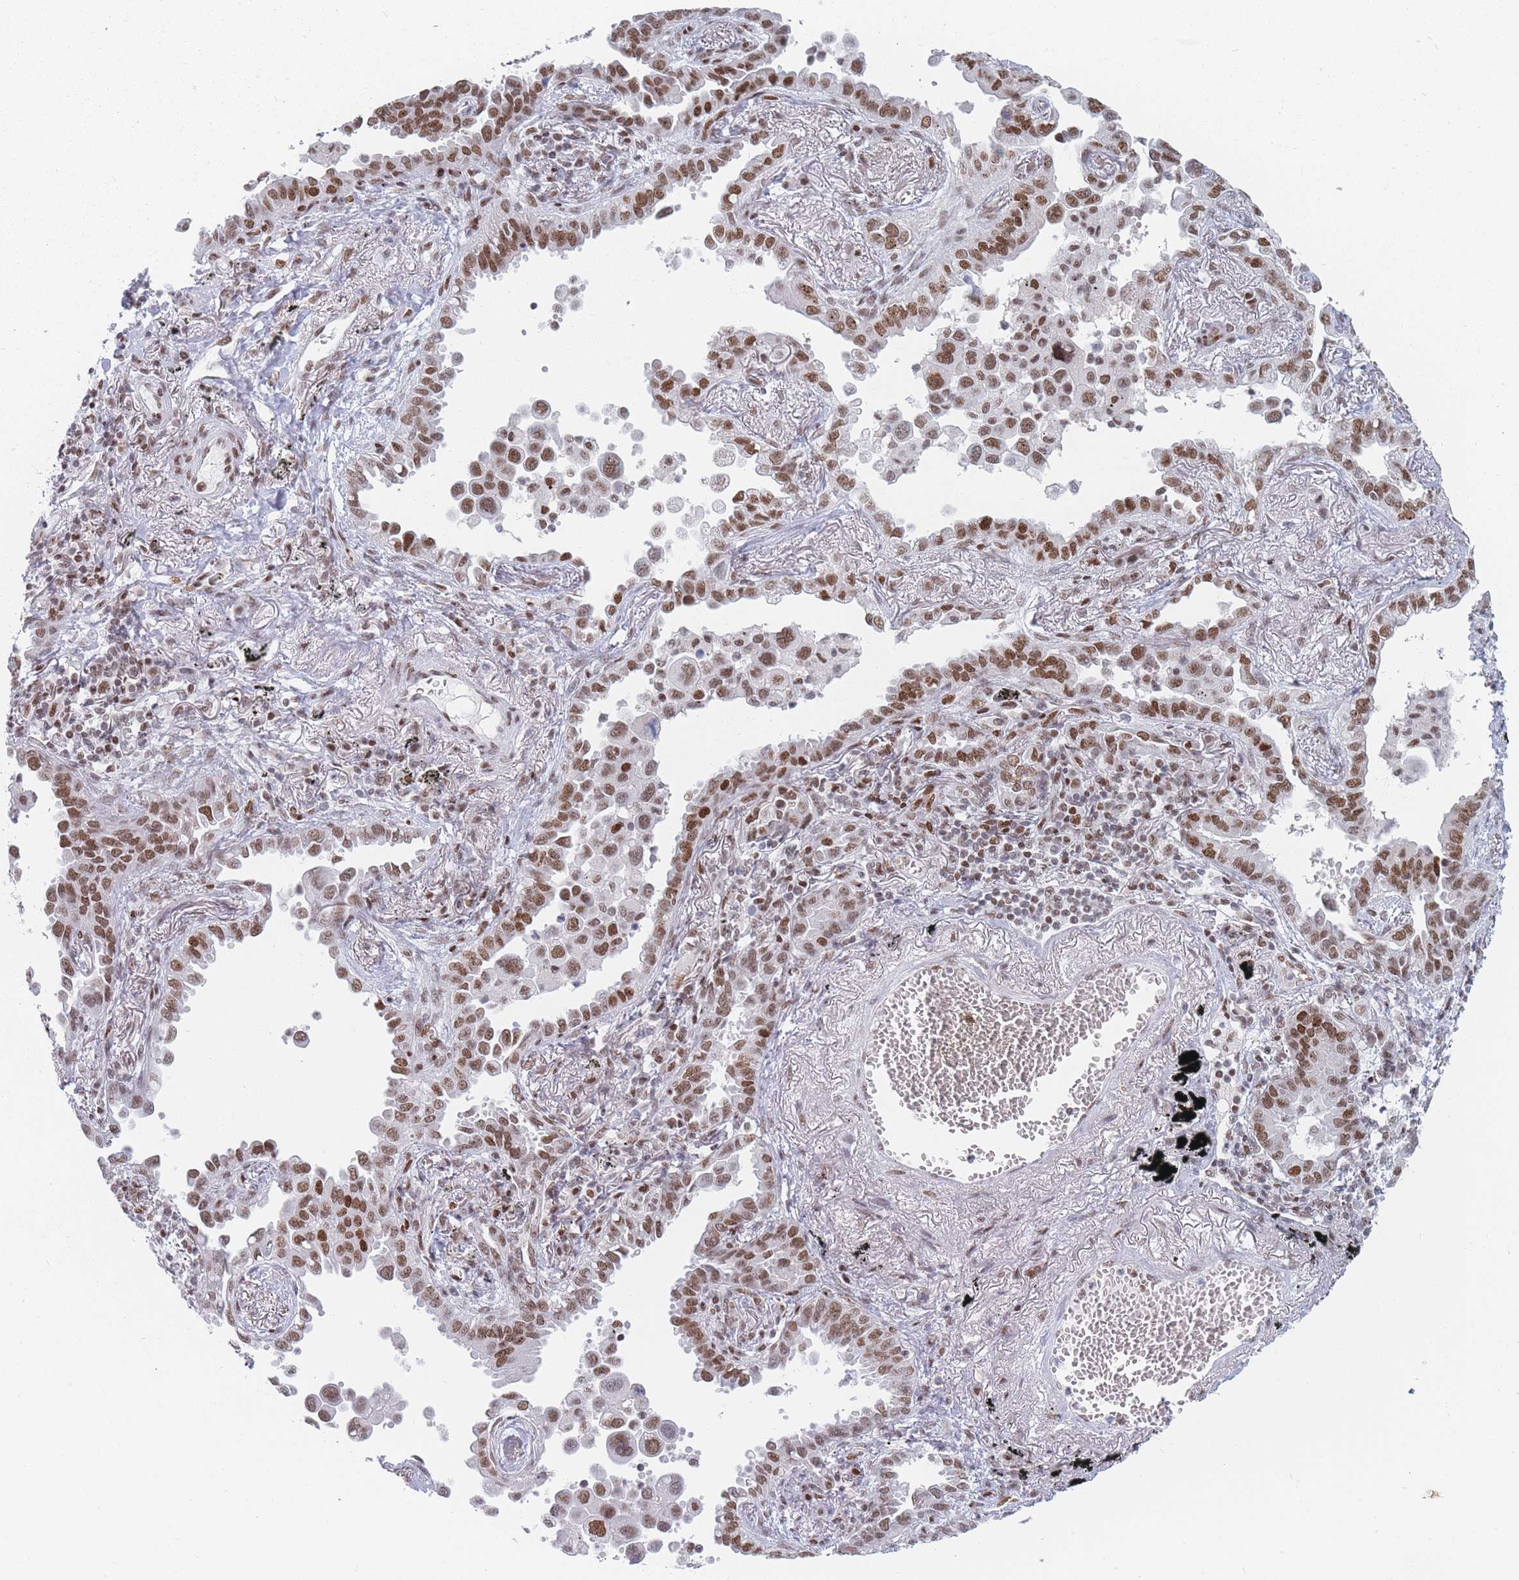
{"staining": {"intensity": "moderate", "quantity": ">75%", "location": "nuclear"}, "tissue": "lung cancer", "cell_type": "Tumor cells", "image_type": "cancer", "snomed": [{"axis": "morphology", "description": "Adenocarcinoma, NOS"}, {"axis": "topography", "description": "Lung"}], "caption": "DAB (3,3'-diaminobenzidine) immunohistochemical staining of human adenocarcinoma (lung) demonstrates moderate nuclear protein positivity in about >75% of tumor cells.", "gene": "SAFB2", "patient": {"sex": "male", "age": 67}}